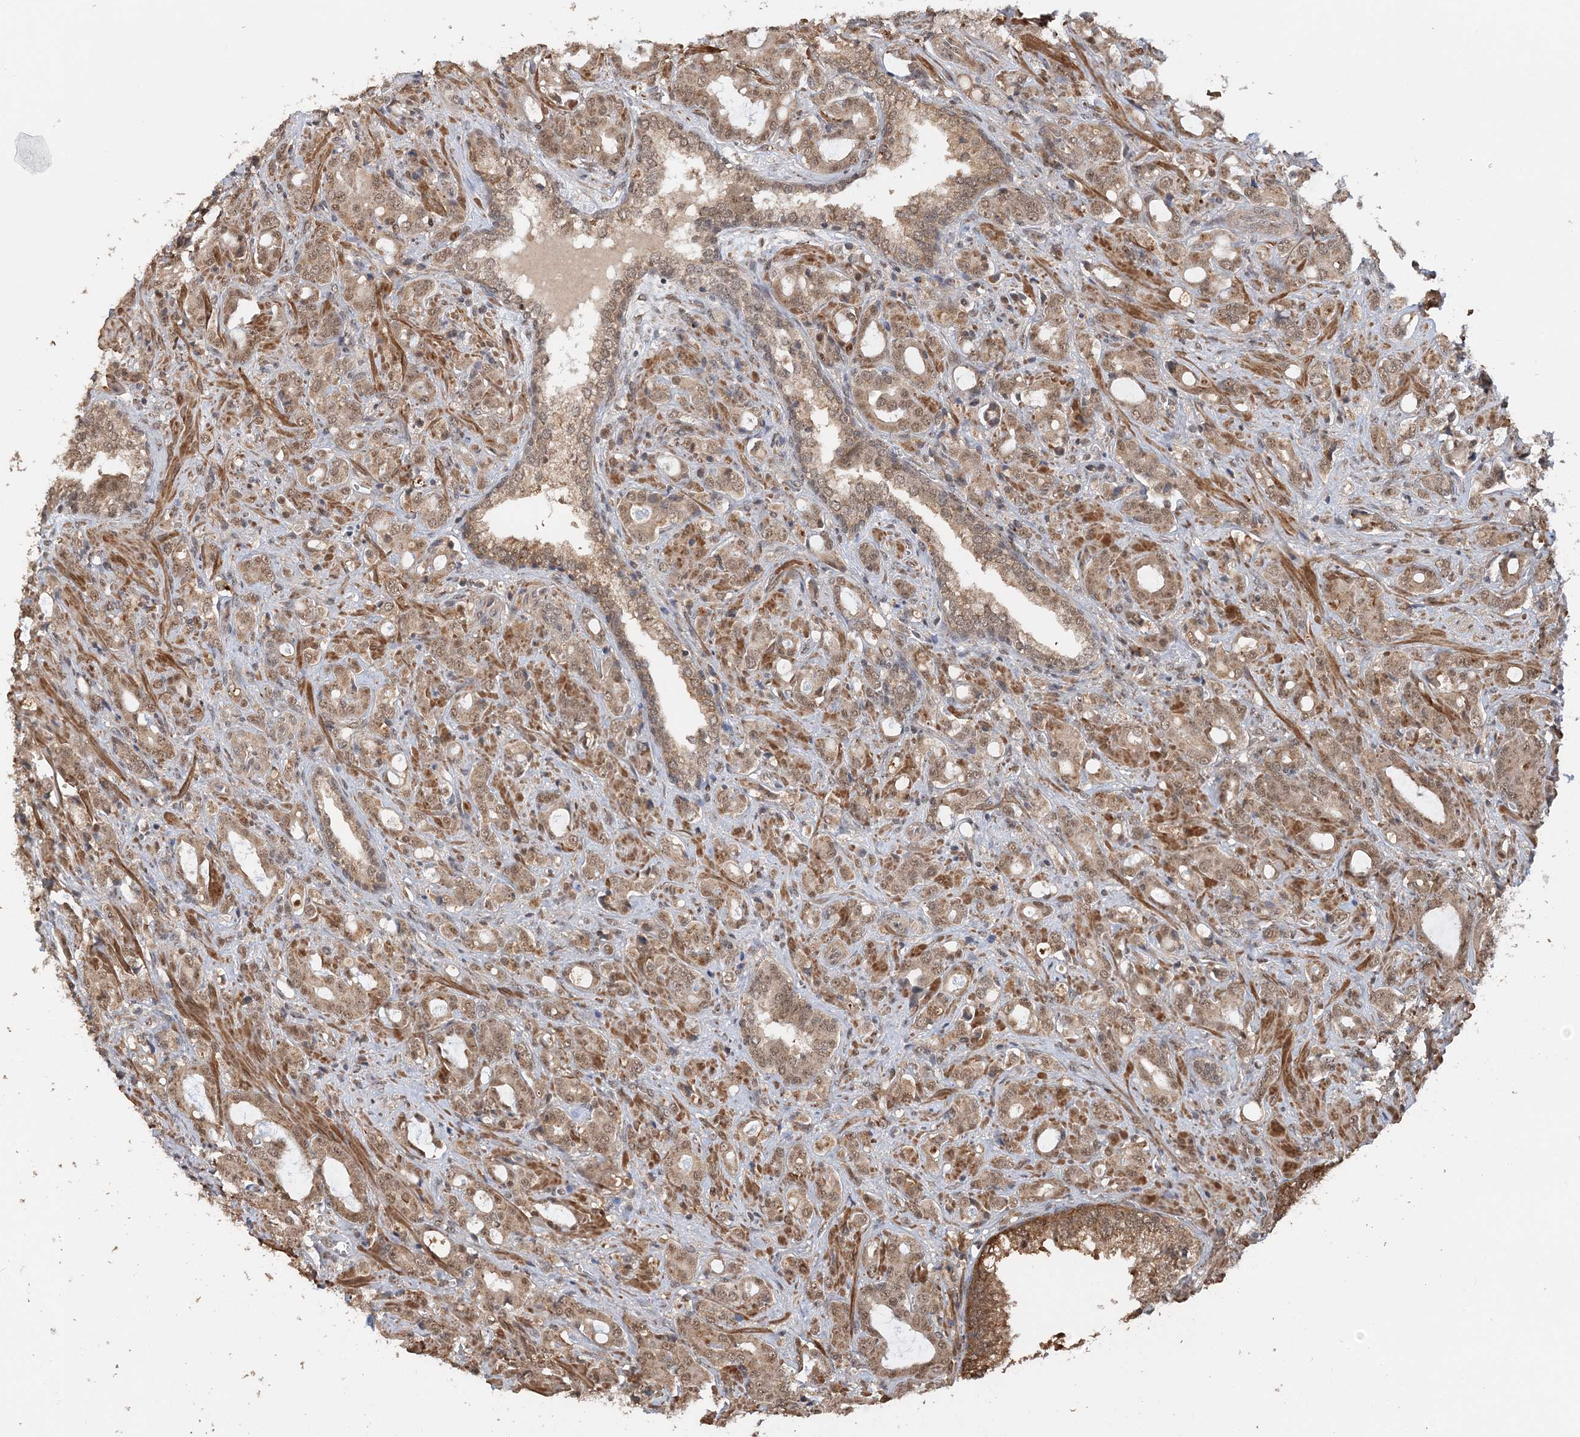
{"staining": {"intensity": "moderate", "quantity": ">75%", "location": "cytoplasmic/membranous,nuclear"}, "tissue": "prostate cancer", "cell_type": "Tumor cells", "image_type": "cancer", "snomed": [{"axis": "morphology", "description": "Adenocarcinoma, High grade"}, {"axis": "topography", "description": "Prostate"}], "caption": "Prostate adenocarcinoma (high-grade) tissue displays moderate cytoplasmic/membranous and nuclear expression in approximately >75% of tumor cells, visualized by immunohistochemistry.", "gene": "TSHZ2", "patient": {"sex": "male", "age": 72}}